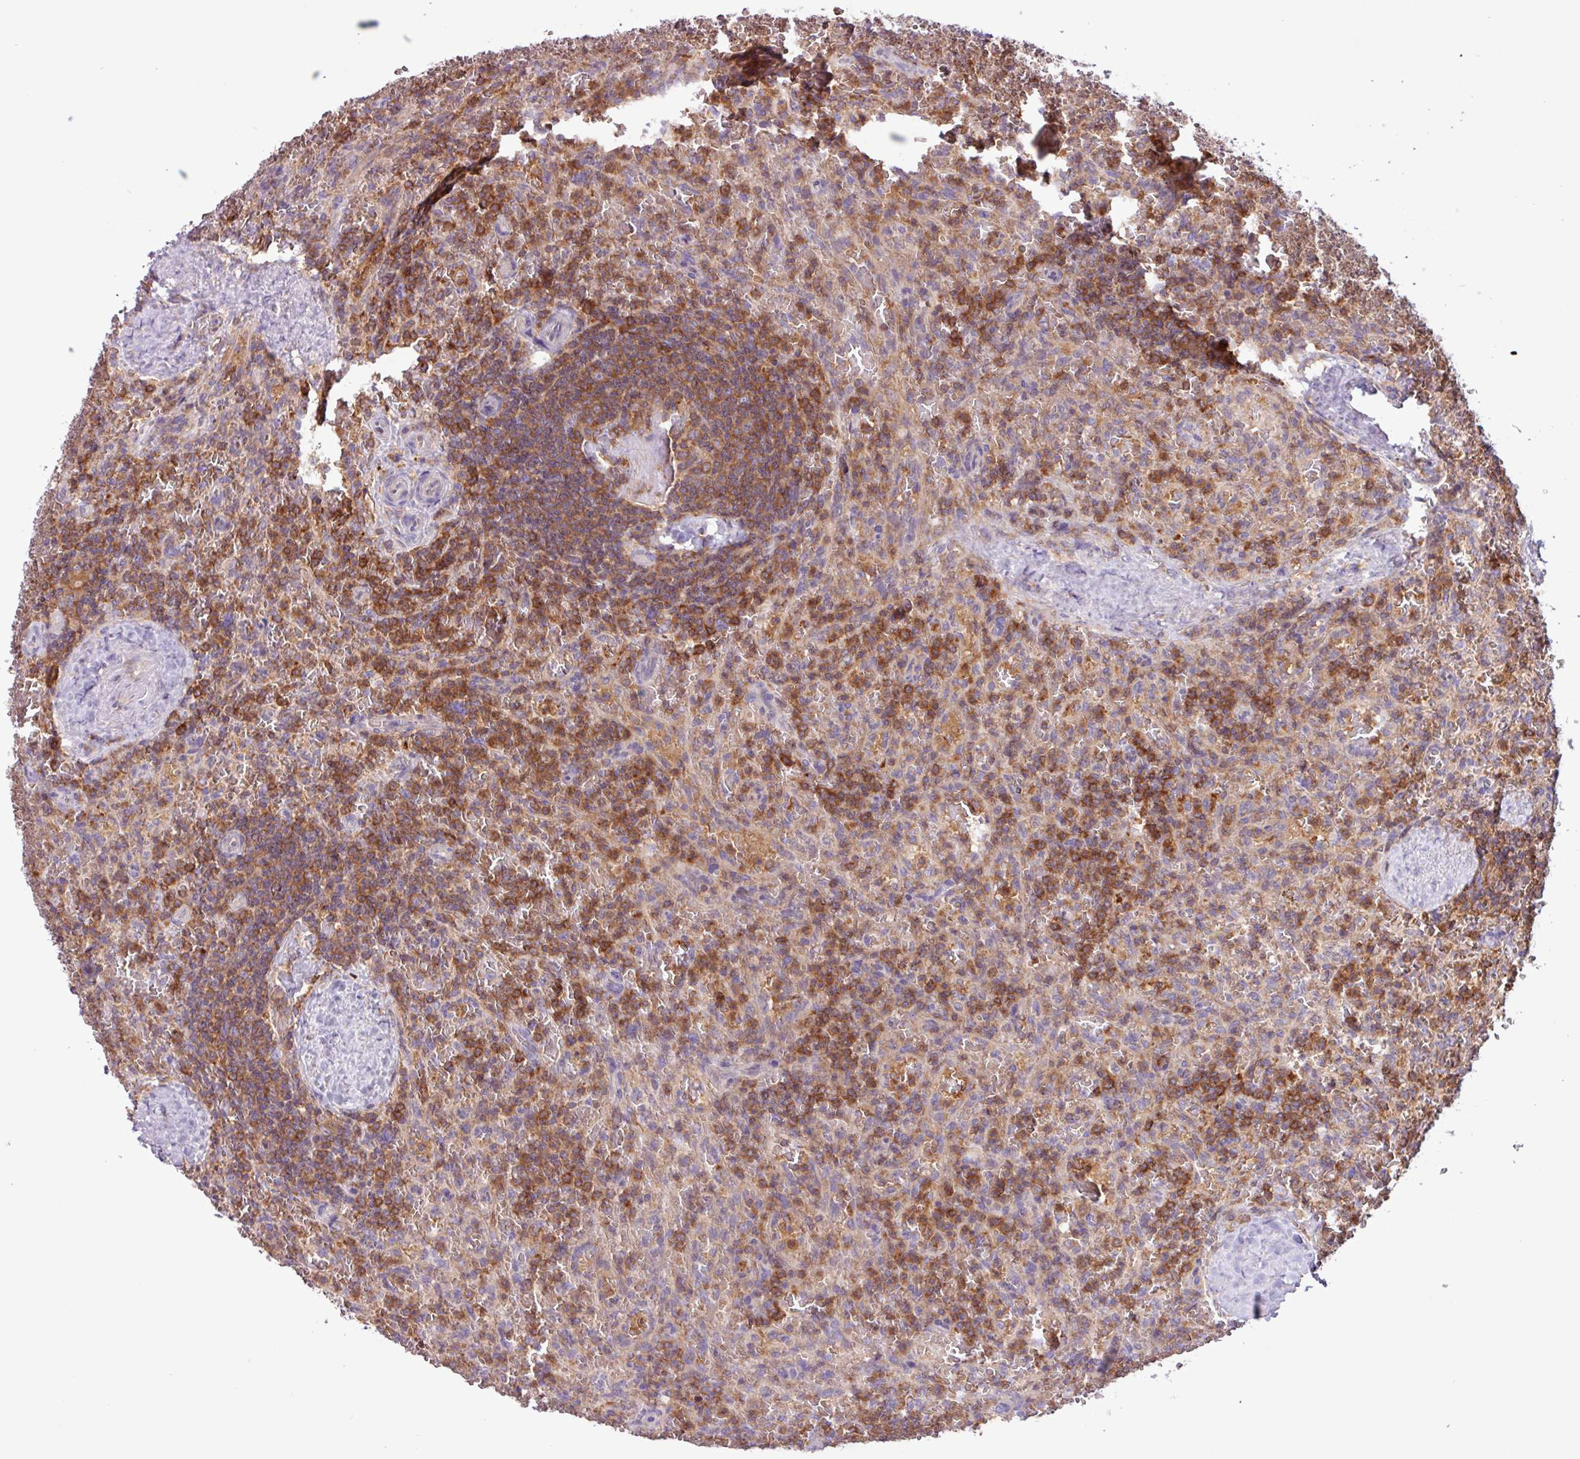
{"staining": {"intensity": "moderate", "quantity": ">75%", "location": "cytoplasmic/membranous"}, "tissue": "lymphoma", "cell_type": "Tumor cells", "image_type": "cancer", "snomed": [{"axis": "morphology", "description": "Malignant lymphoma, non-Hodgkin's type, Low grade"}, {"axis": "topography", "description": "Spleen"}], "caption": "A medium amount of moderate cytoplasmic/membranous positivity is identified in about >75% of tumor cells in malignant lymphoma, non-Hodgkin's type (low-grade) tissue.", "gene": "ACTR3", "patient": {"sex": "female", "age": 64}}